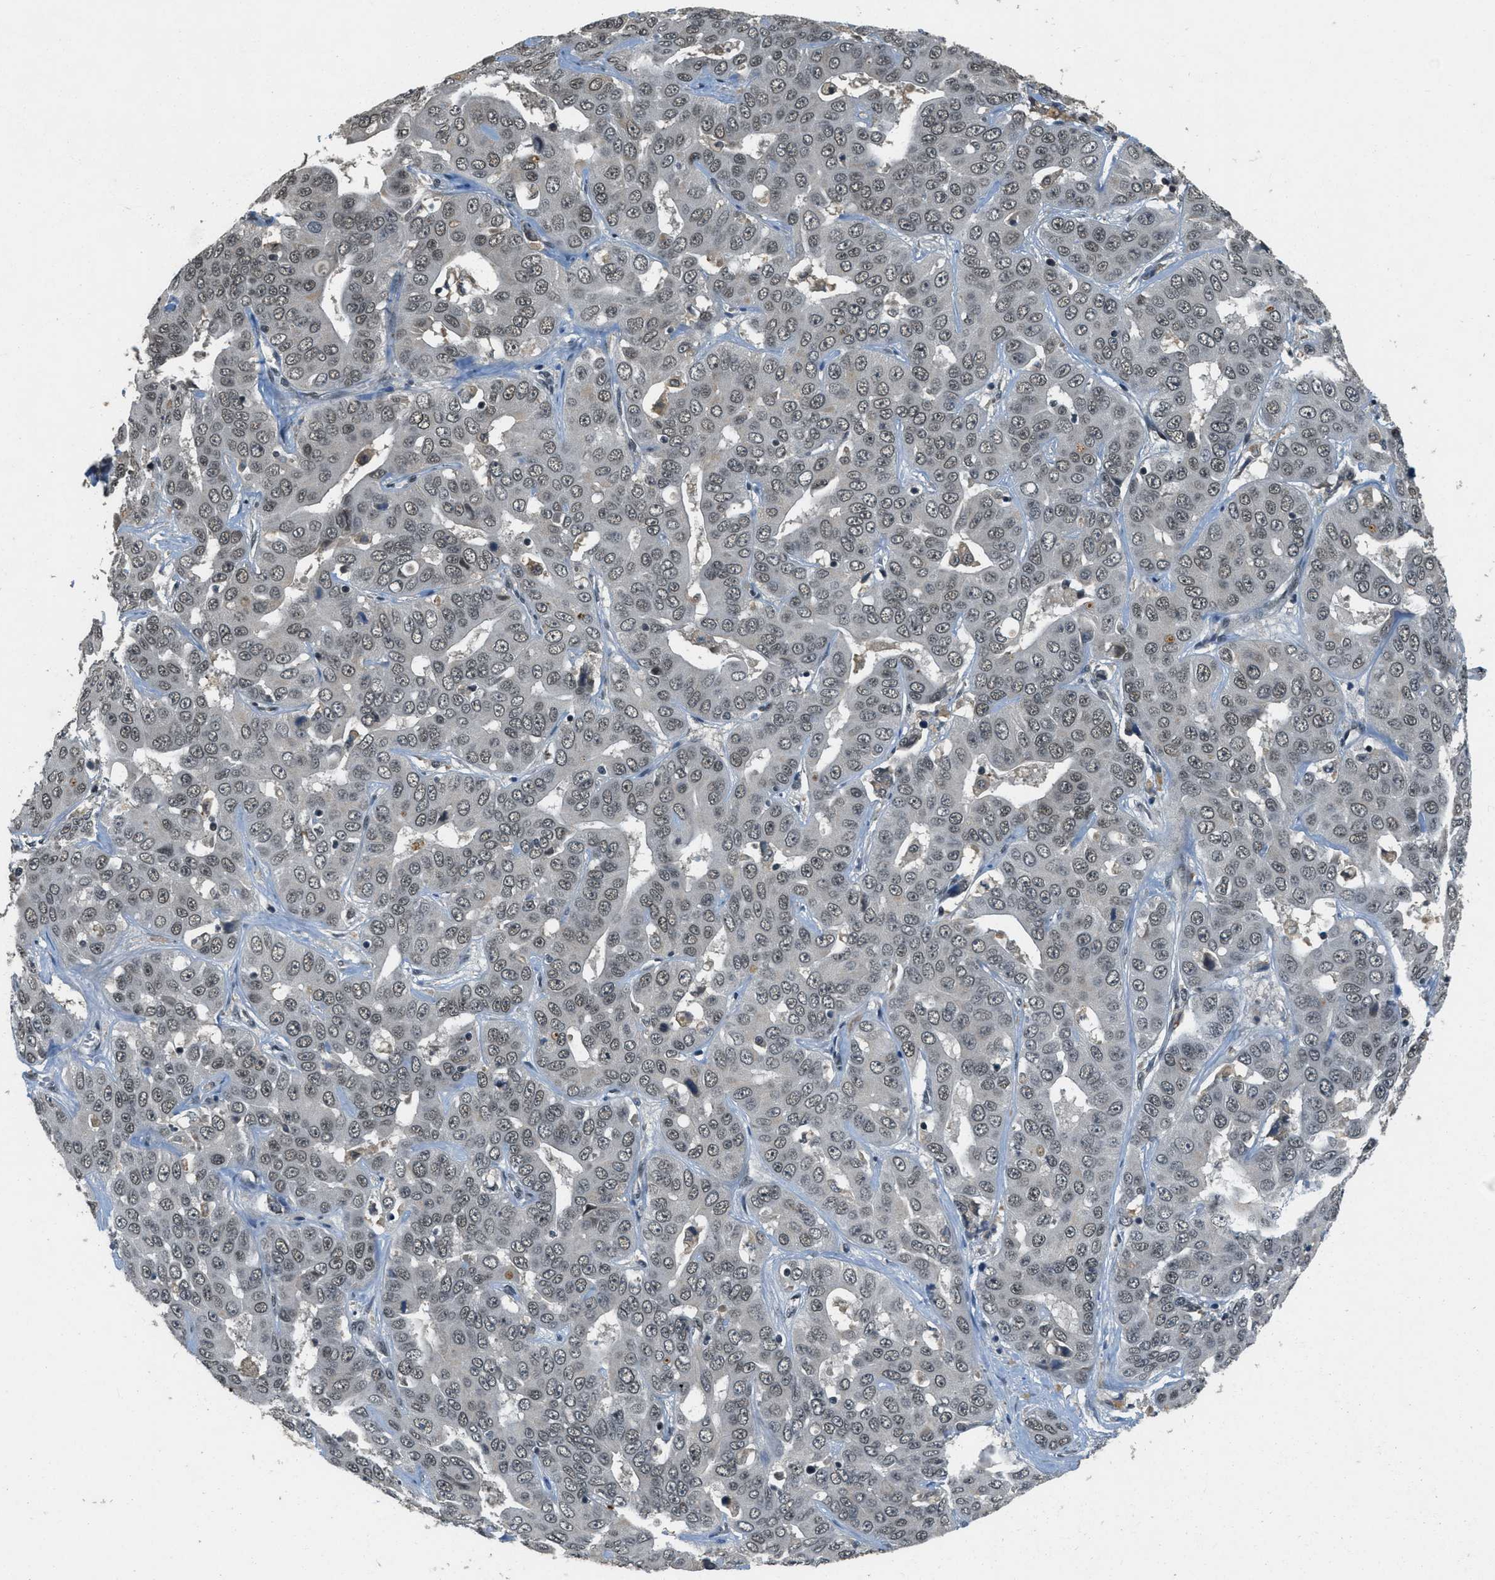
{"staining": {"intensity": "weak", "quantity": ">75%", "location": "nuclear"}, "tissue": "liver cancer", "cell_type": "Tumor cells", "image_type": "cancer", "snomed": [{"axis": "morphology", "description": "Cholangiocarcinoma"}, {"axis": "topography", "description": "Liver"}], "caption": "Tumor cells exhibit low levels of weak nuclear expression in approximately >75% of cells in cholangiocarcinoma (liver). The protein is shown in brown color, while the nuclei are stained blue.", "gene": "ZNF148", "patient": {"sex": "female", "age": 52}}